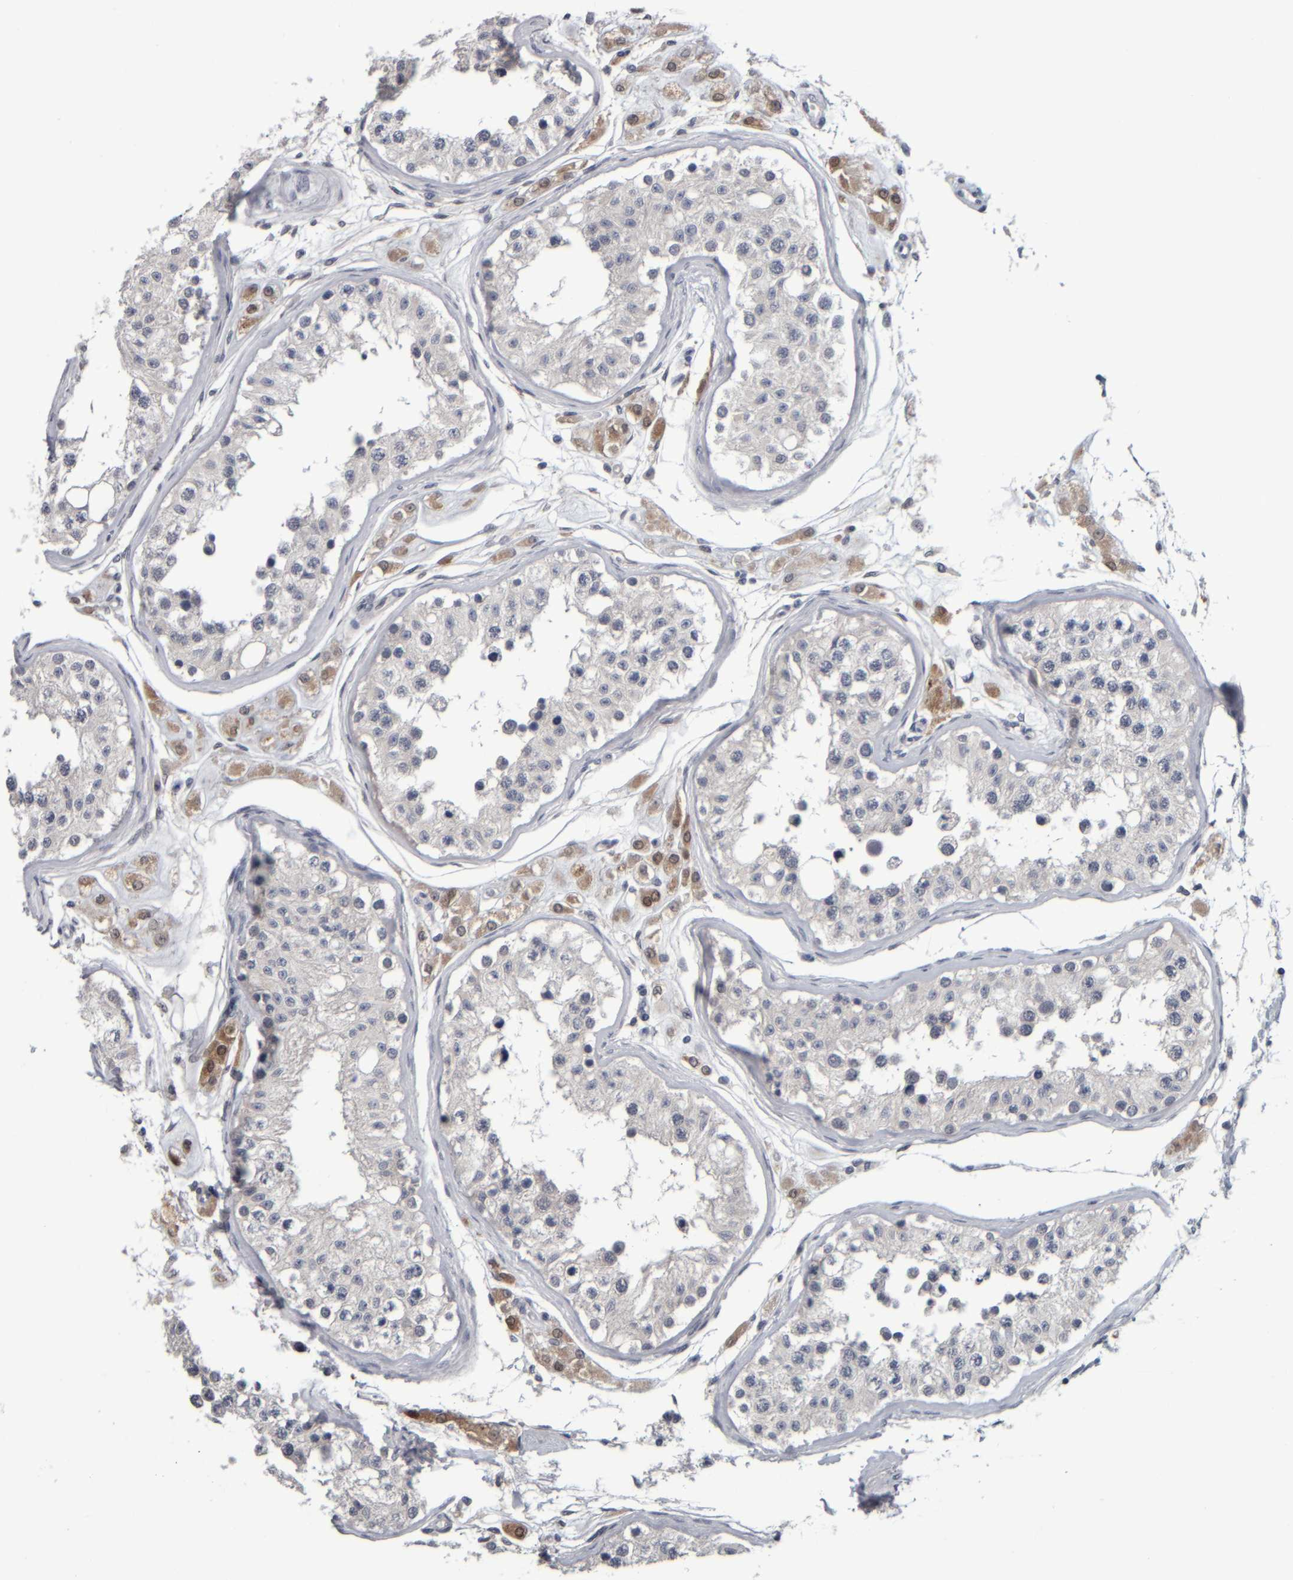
{"staining": {"intensity": "weak", "quantity": "<25%", "location": "cytoplasmic/membranous"}, "tissue": "testis", "cell_type": "Cells in seminiferous ducts", "image_type": "normal", "snomed": [{"axis": "morphology", "description": "Normal tissue, NOS"}, {"axis": "morphology", "description": "Adenocarcinoma, metastatic, NOS"}, {"axis": "topography", "description": "Testis"}], "caption": "Immunohistochemistry (IHC) of normal testis exhibits no expression in cells in seminiferous ducts. (Brightfield microscopy of DAB (3,3'-diaminobenzidine) immunohistochemistry at high magnification).", "gene": "COL14A1", "patient": {"sex": "male", "age": 26}}